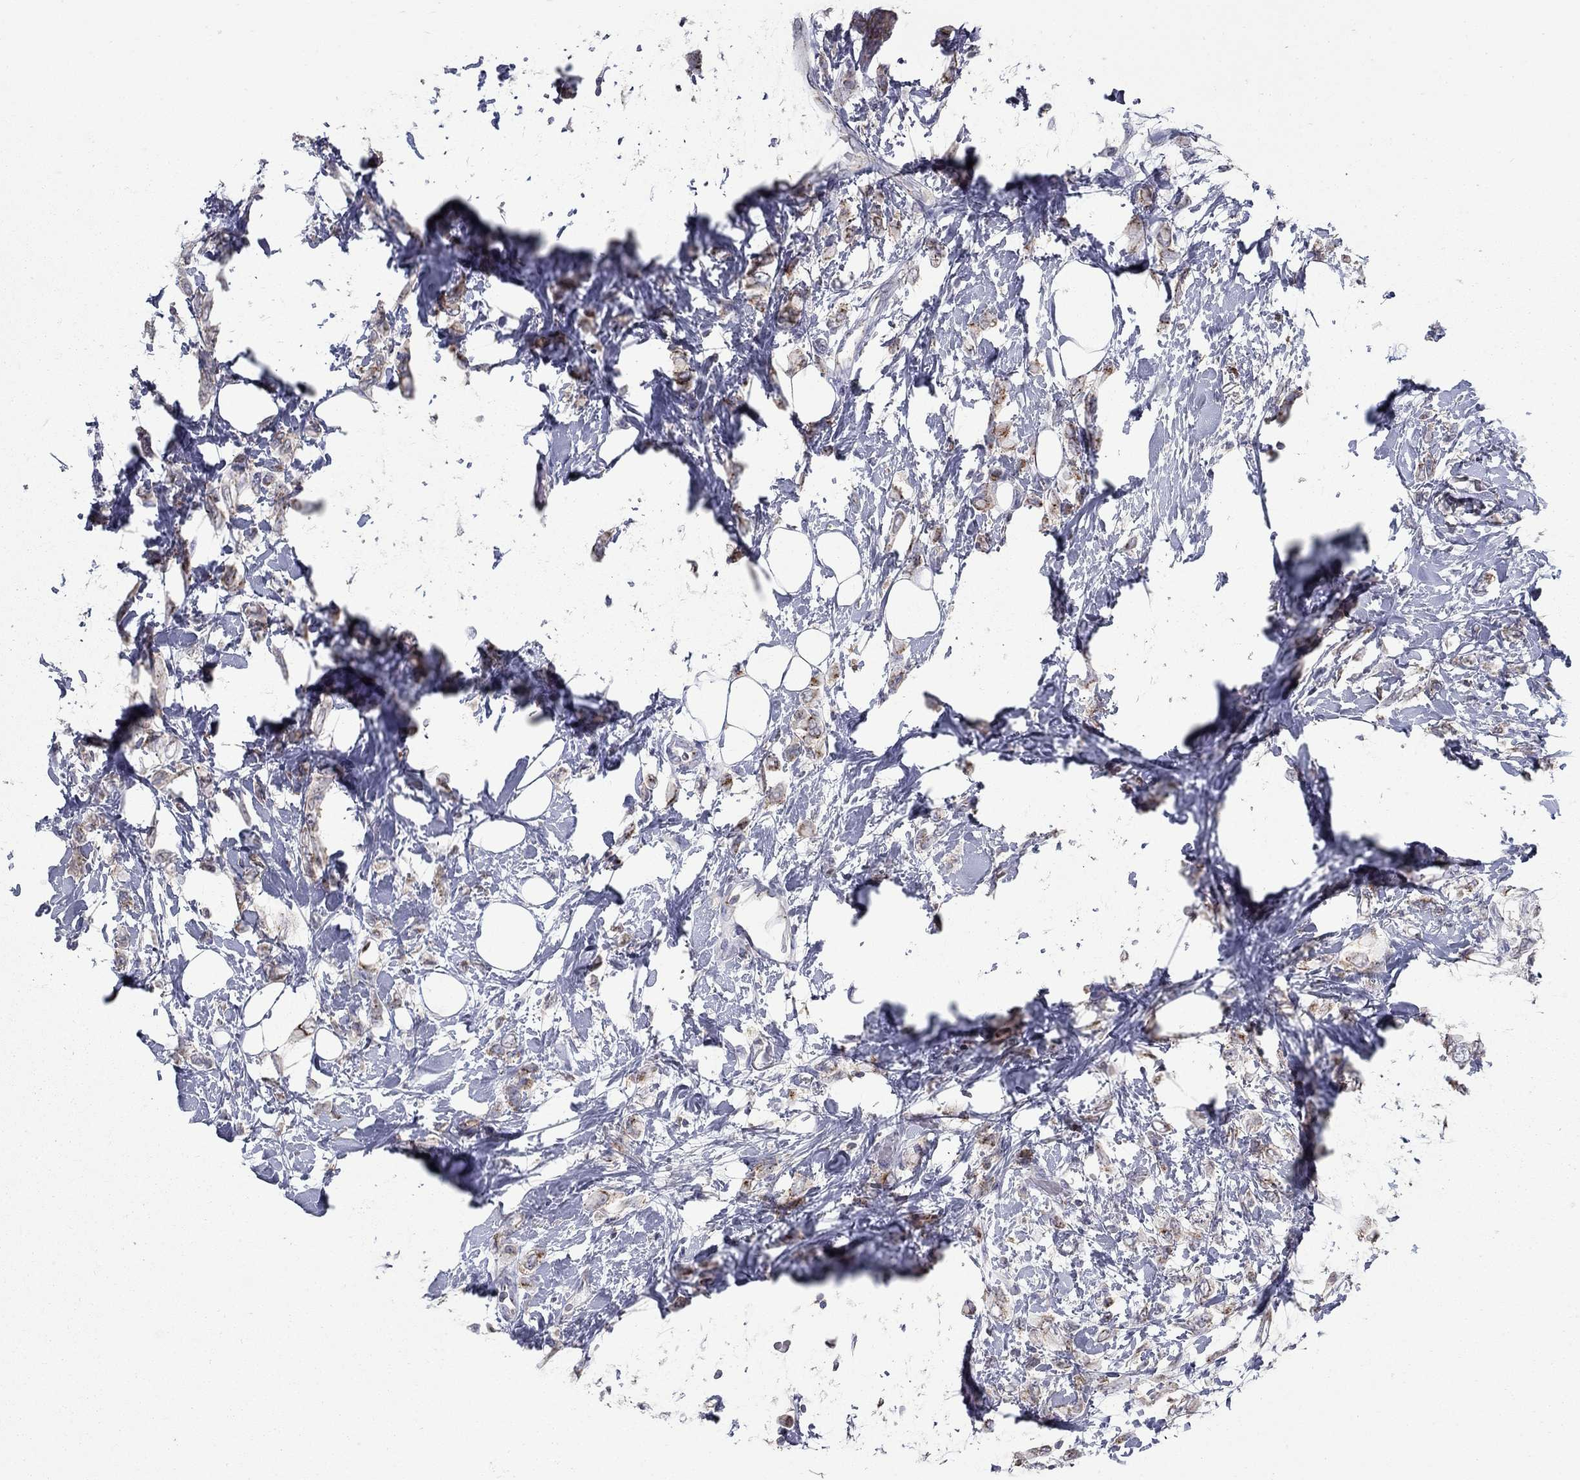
{"staining": {"intensity": "moderate", "quantity": "<25%", "location": "cytoplasmic/membranous"}, "tissue": "breast cancer", "cell_type": "Tumor cells", "image_type": "cancer", "snomed": [{"axis": "morphology", "description": "Lobular carcinoma"}, {"axis": "topography", "description": "Breast"}], "caption": "This image shows breast cancer (lobular carcinoma) stained with IHC to label a protein in brown. The cytoplasmic/membranous of tumor cells show moderate positivity for the protein. Nuclei are counter-stained blue.", "gene": "KIAA0319L", "patient": {"sex": "female", "age": 66}}